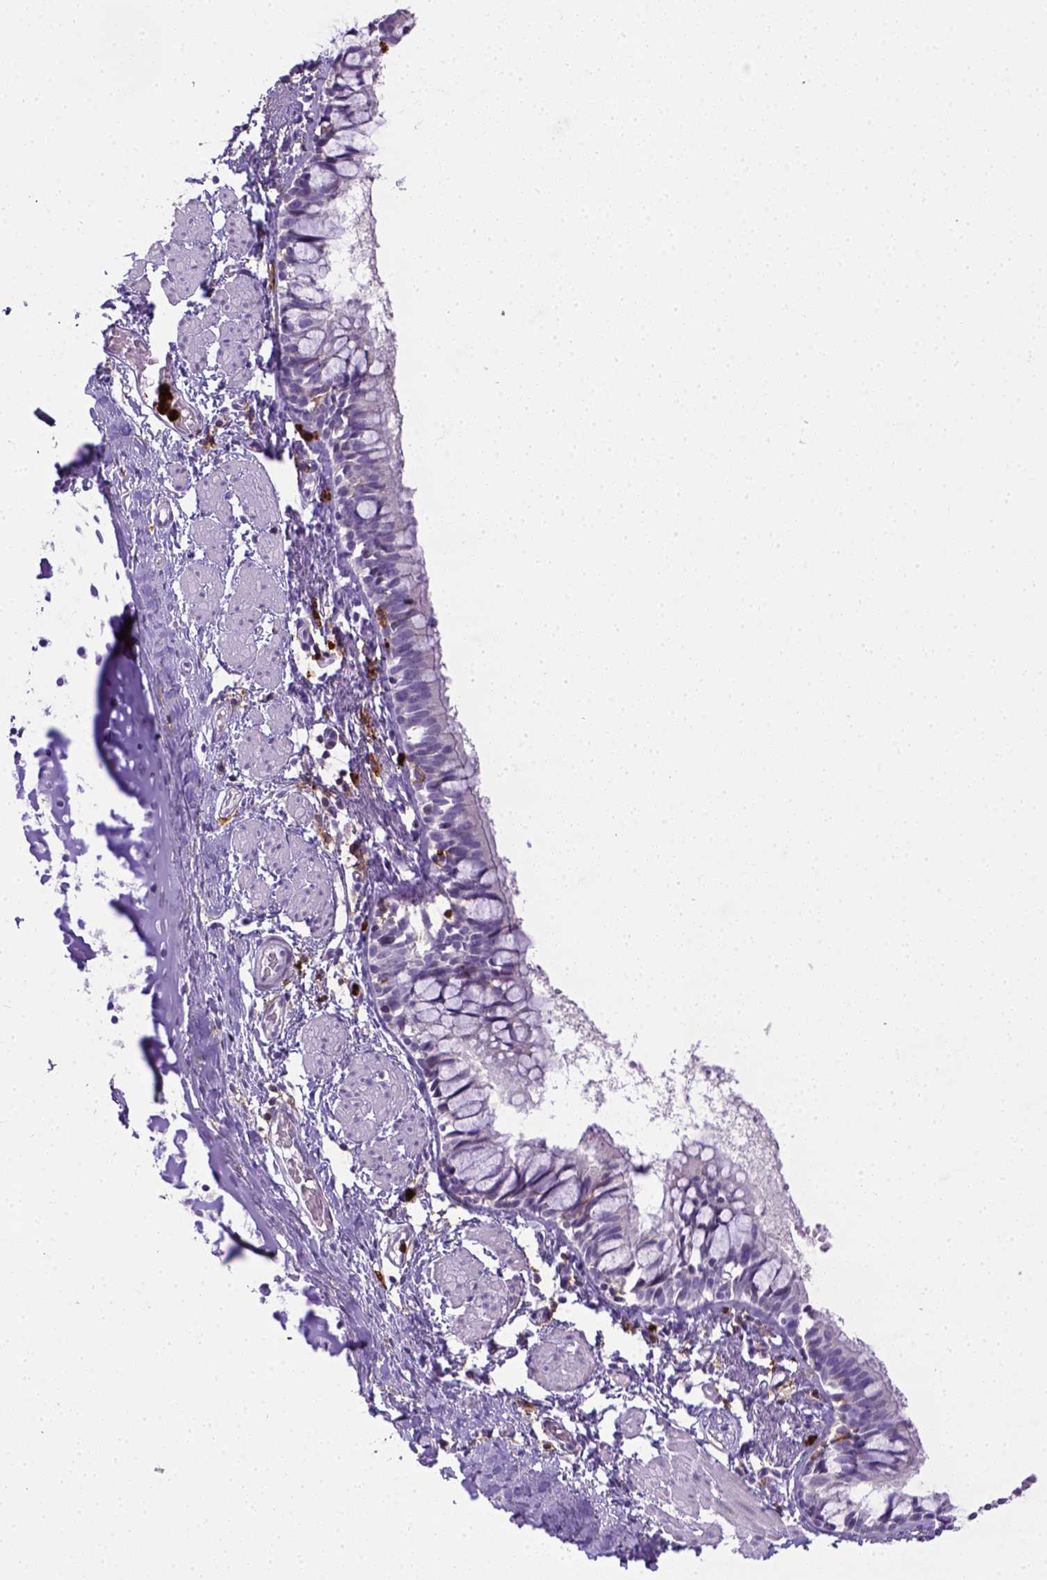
{"staining": {"intensity": "negative", "quantity": "none", "location": "none"}, "tissue": "bronchus", "cell_type": "Respiratory epithelial cells", "image_type": "normal", "snomed": [{"axis": "morphology", "description": "Normal tissue, NOS"}, {"axis": "topography", "description": "Bronchus"}], "caption": "This is a image of immunohistochemistry (IHC) staining of benign bronchus, which shows no positivity in respiratory epithelial cells. (DAB (3,3'-diaminobenzidine) immunohistochemistry (IHC) with hematoxylin counter stain).", "gene": "ITGAM", "patient": {"sex": "male", "age": 1}}